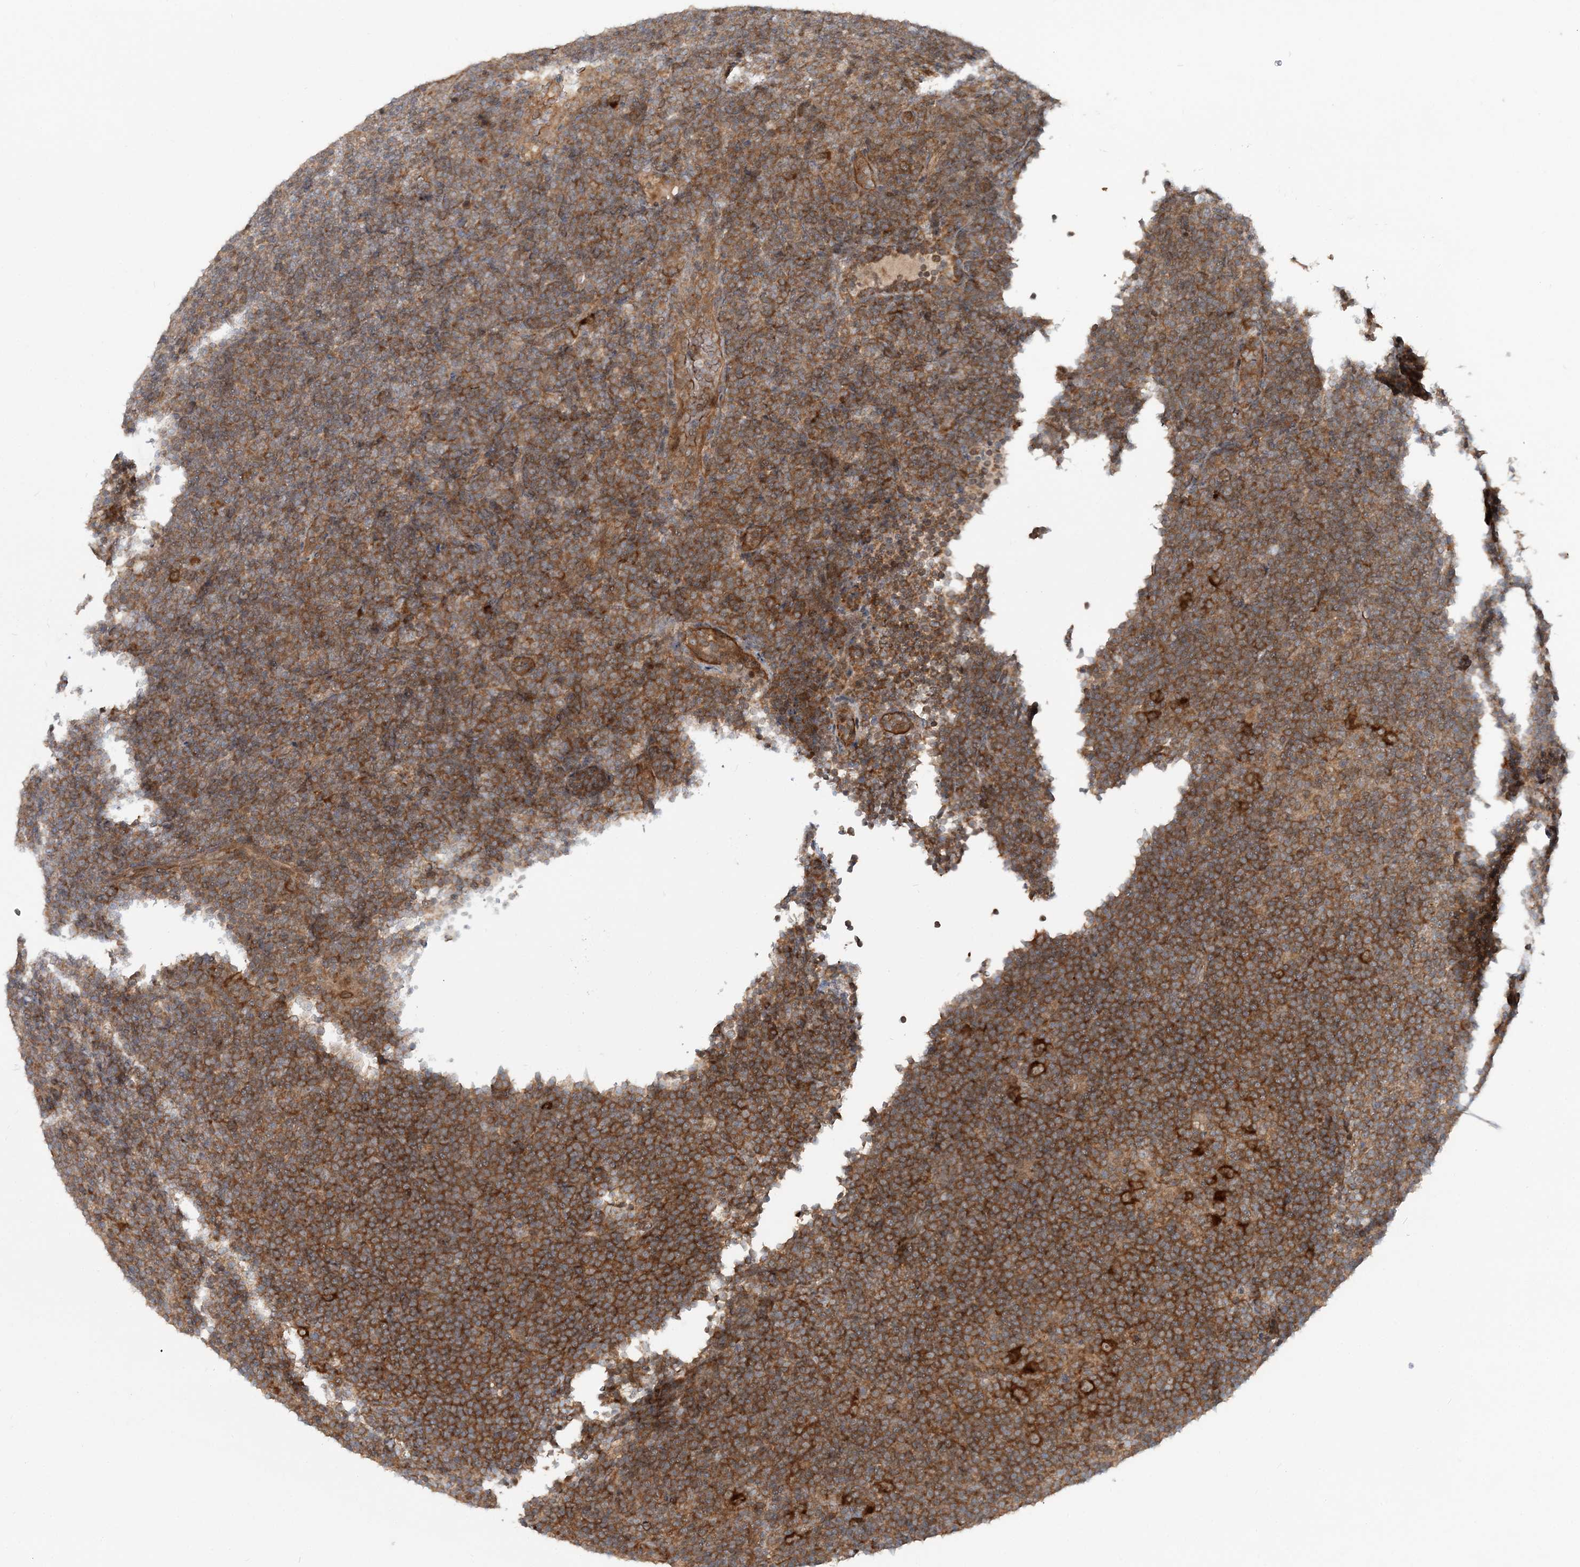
{"staining": {"intensity": "strong", "quantity": ">75%", "location": "cytoplasmic/membranous"}, "tissue": "lymphoma", "cell_type": "Tumor cells", "image_type": "cancer", "snomed": [{"axis": "morphology", "description": "Hodgkin's disease, NOS"}, {"axis": "topography", "description": "Lymph node"}], "caption": "Lymphoma stained with a protein marker reveals strong staining in tumor cells.", "gene": "GEMIN5", "patient": {"sex": "female", "age": 57}}